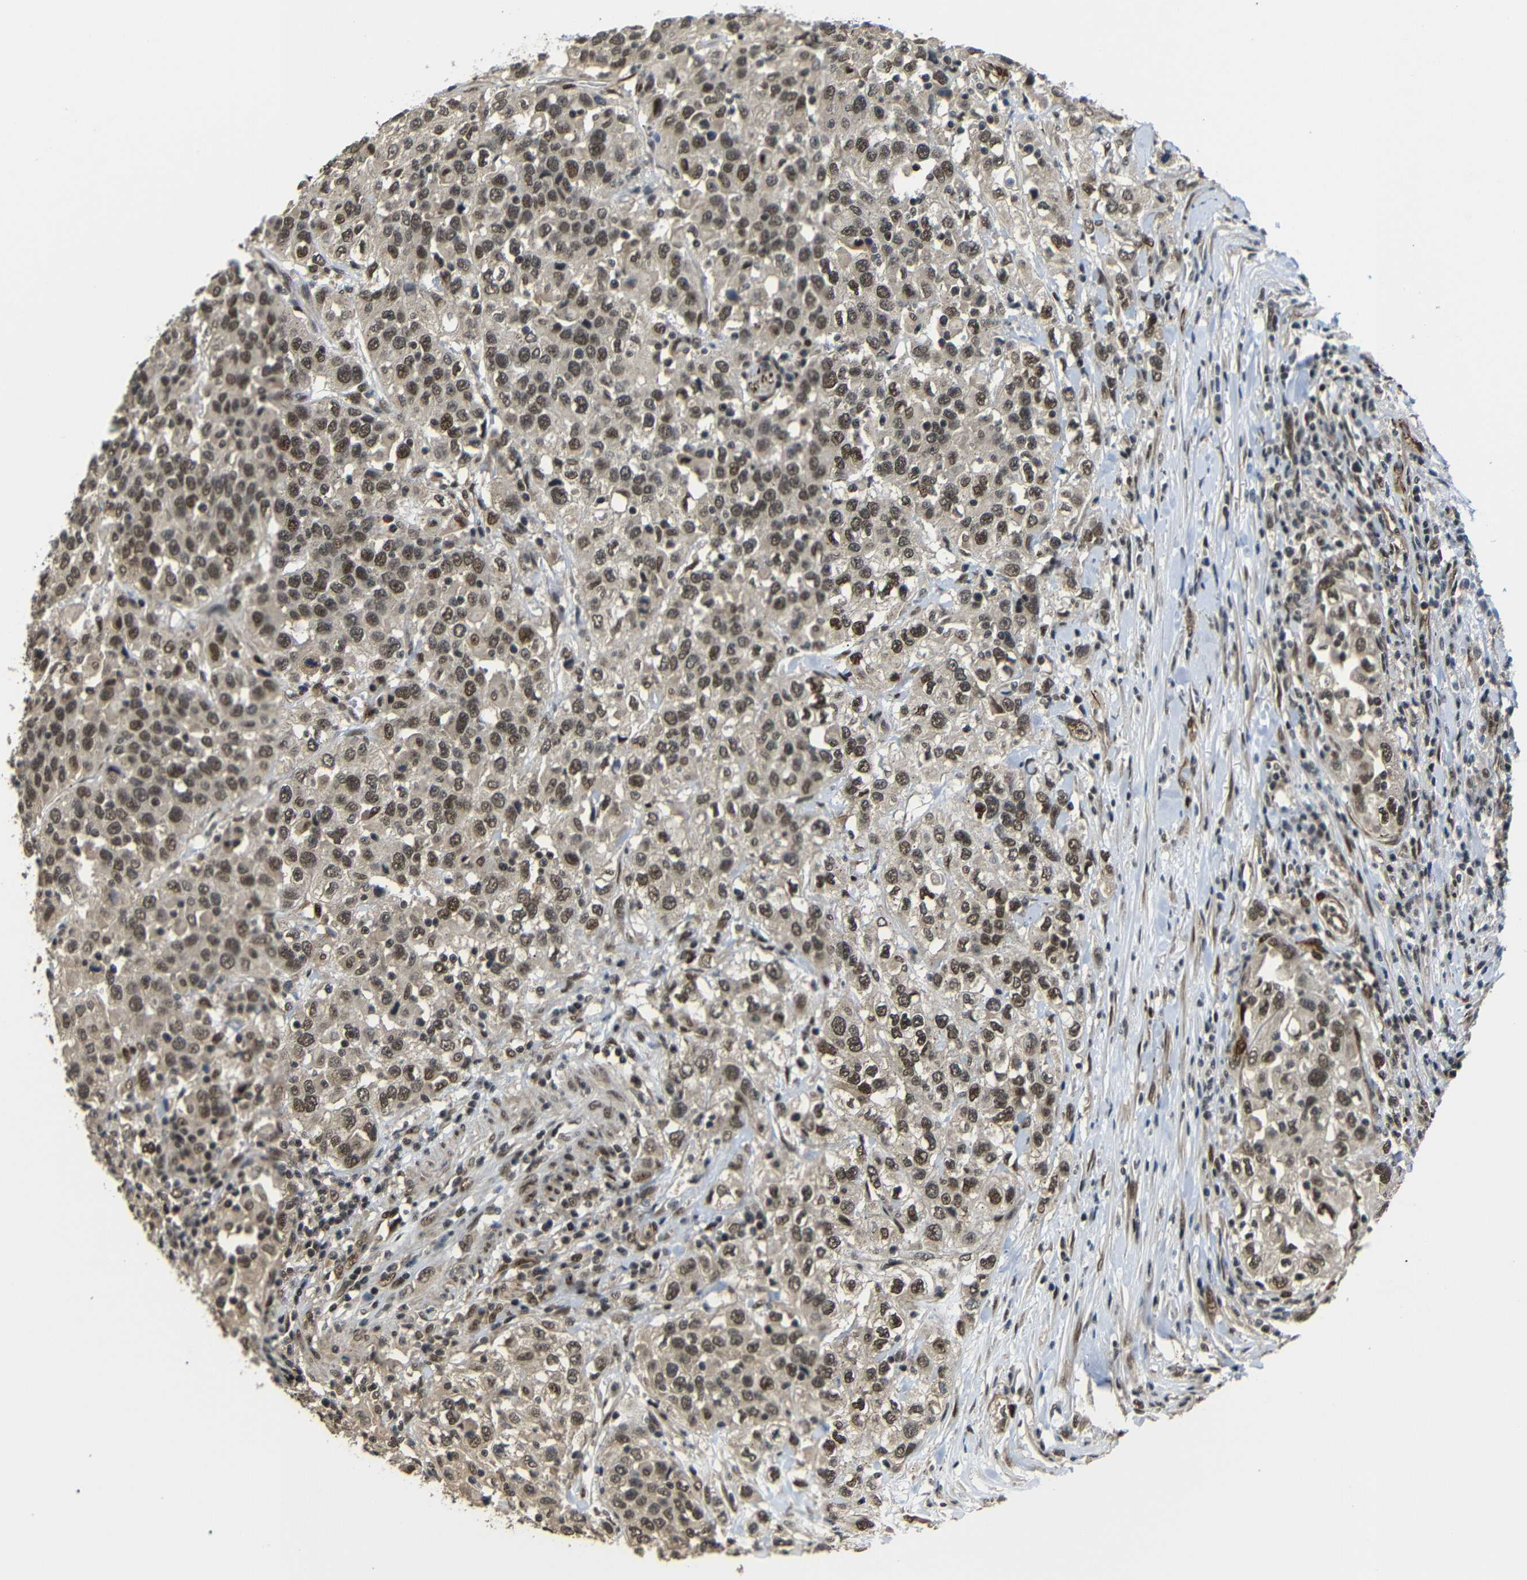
{"staining": {"intensity": "moderate", "quantity": ">75%", "location": "cytoplasmic/membranous,nuclear"}, "tissue": "urothelial cancer", "cell_type": "Tumor cells", "image_type": "cancer", "snomed": [{"axis": "morphology", "description": "Urothelial carcinoma, High grade"}, {"axis": "topography", "description": "Urinary bladder"}], "caption": "High-power microscopy captured an IHC histopathology image of urothelial cancer, revealing moderate cytoplasmic/membranous and nuclear staining in about >75% of tumor cells. (Brightfield microscopy of DAB IHC at high magnification).", "gene": "TBX2", "patient": {"sex": "female", "age": 80}}